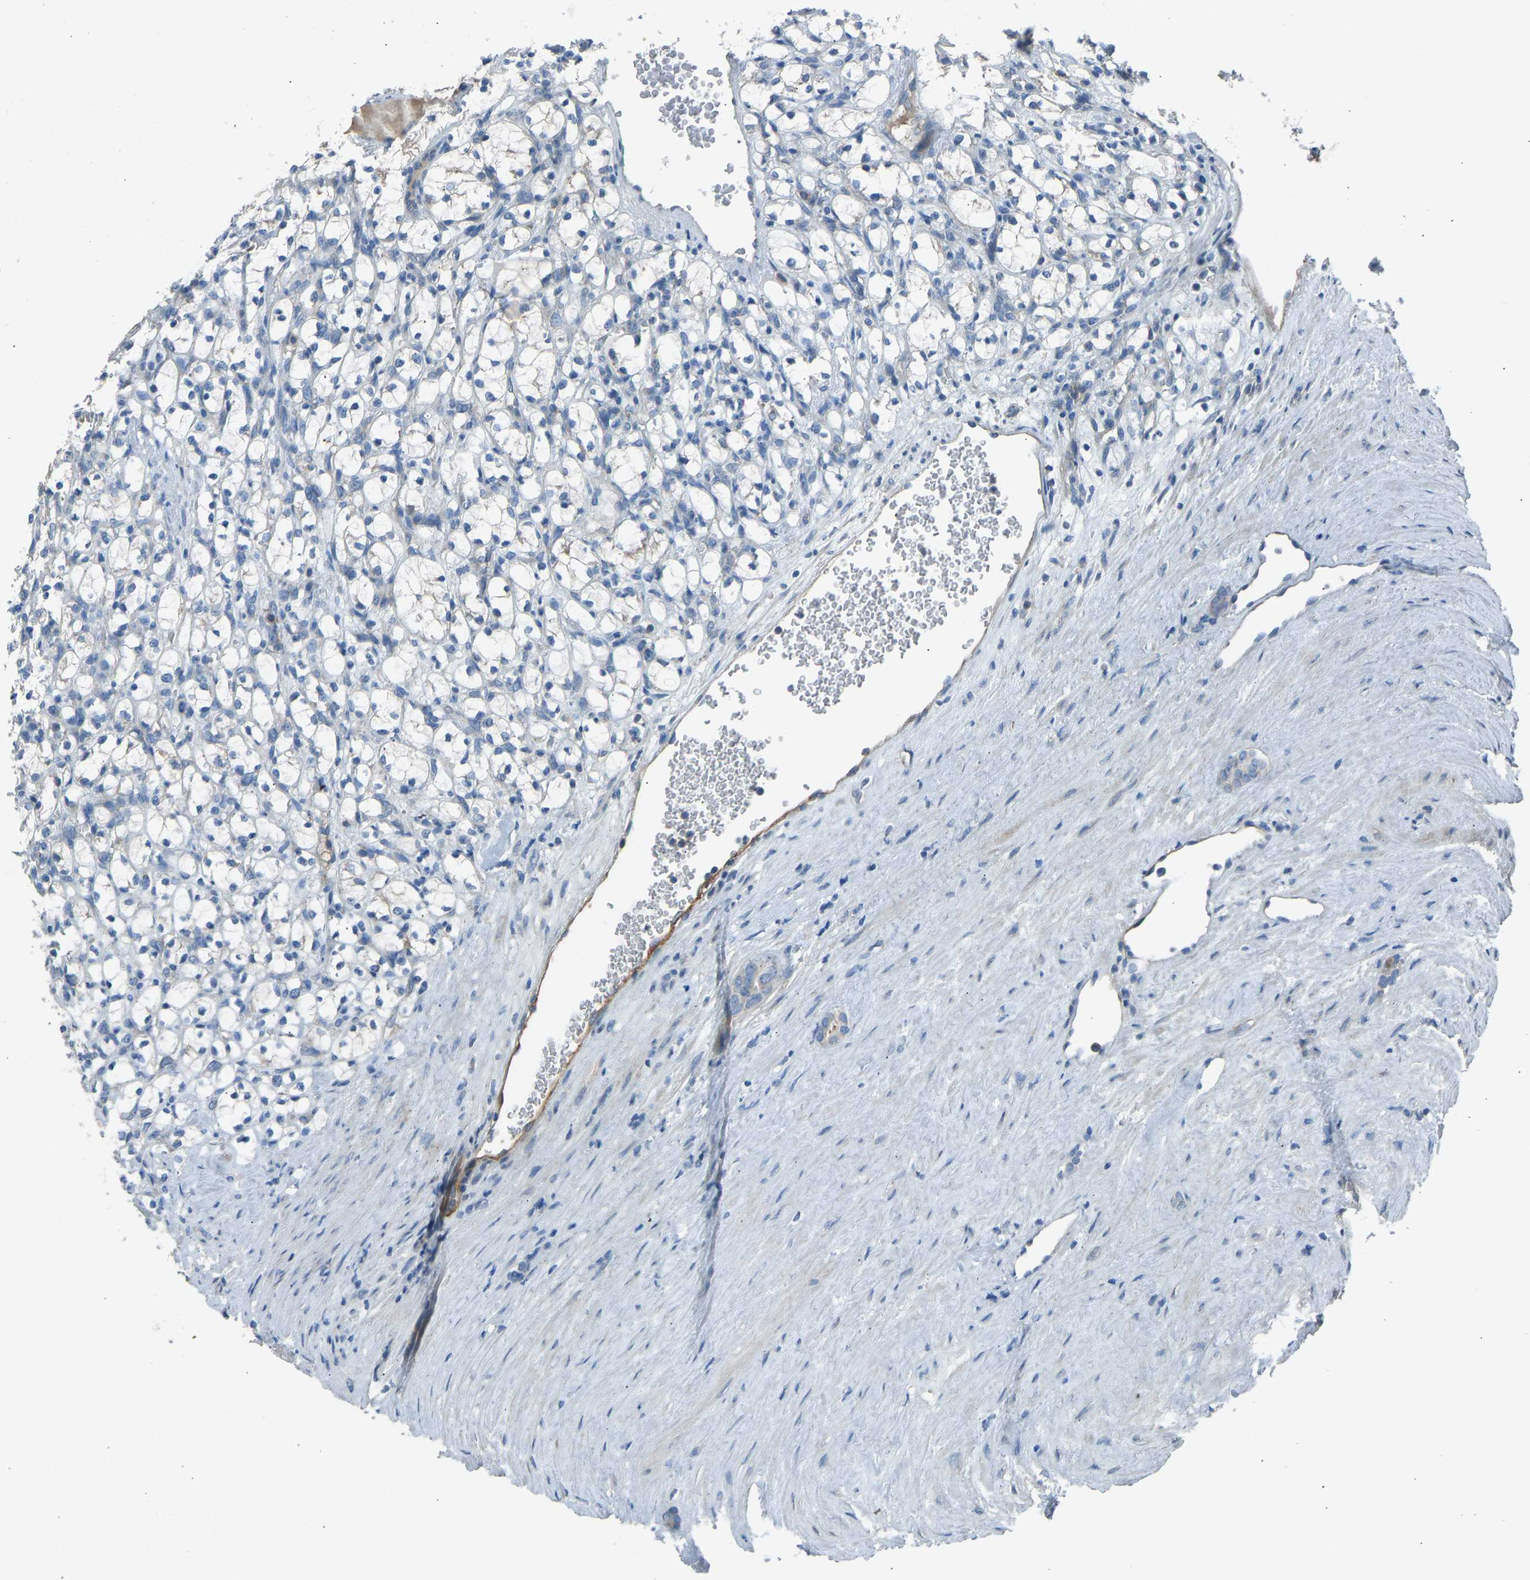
{"staining": {"intensity": "negative", "quantity": "none", "location": "none"}, "tissue": "renal cancer", "cell_type": "Tumor cells", "image_type": "cancer", "snomed": [{"axis": "morphology", "description": "Adenocarcinoma, NOS"}, {"axis": "topography", "description": "Kidney"}], "caption": "High power microscopy image of an immunohistochemistry (IHC) image of renal cancer (adenocarcinoma), revealing no significant positivity in tumor cells. (DAB (3,3'-diaminobenzidine) immunohistochemistry with hematoxylin counter stain).", "gene": "TGFBR3", "patient": {"sex": "female", "age": 69}}